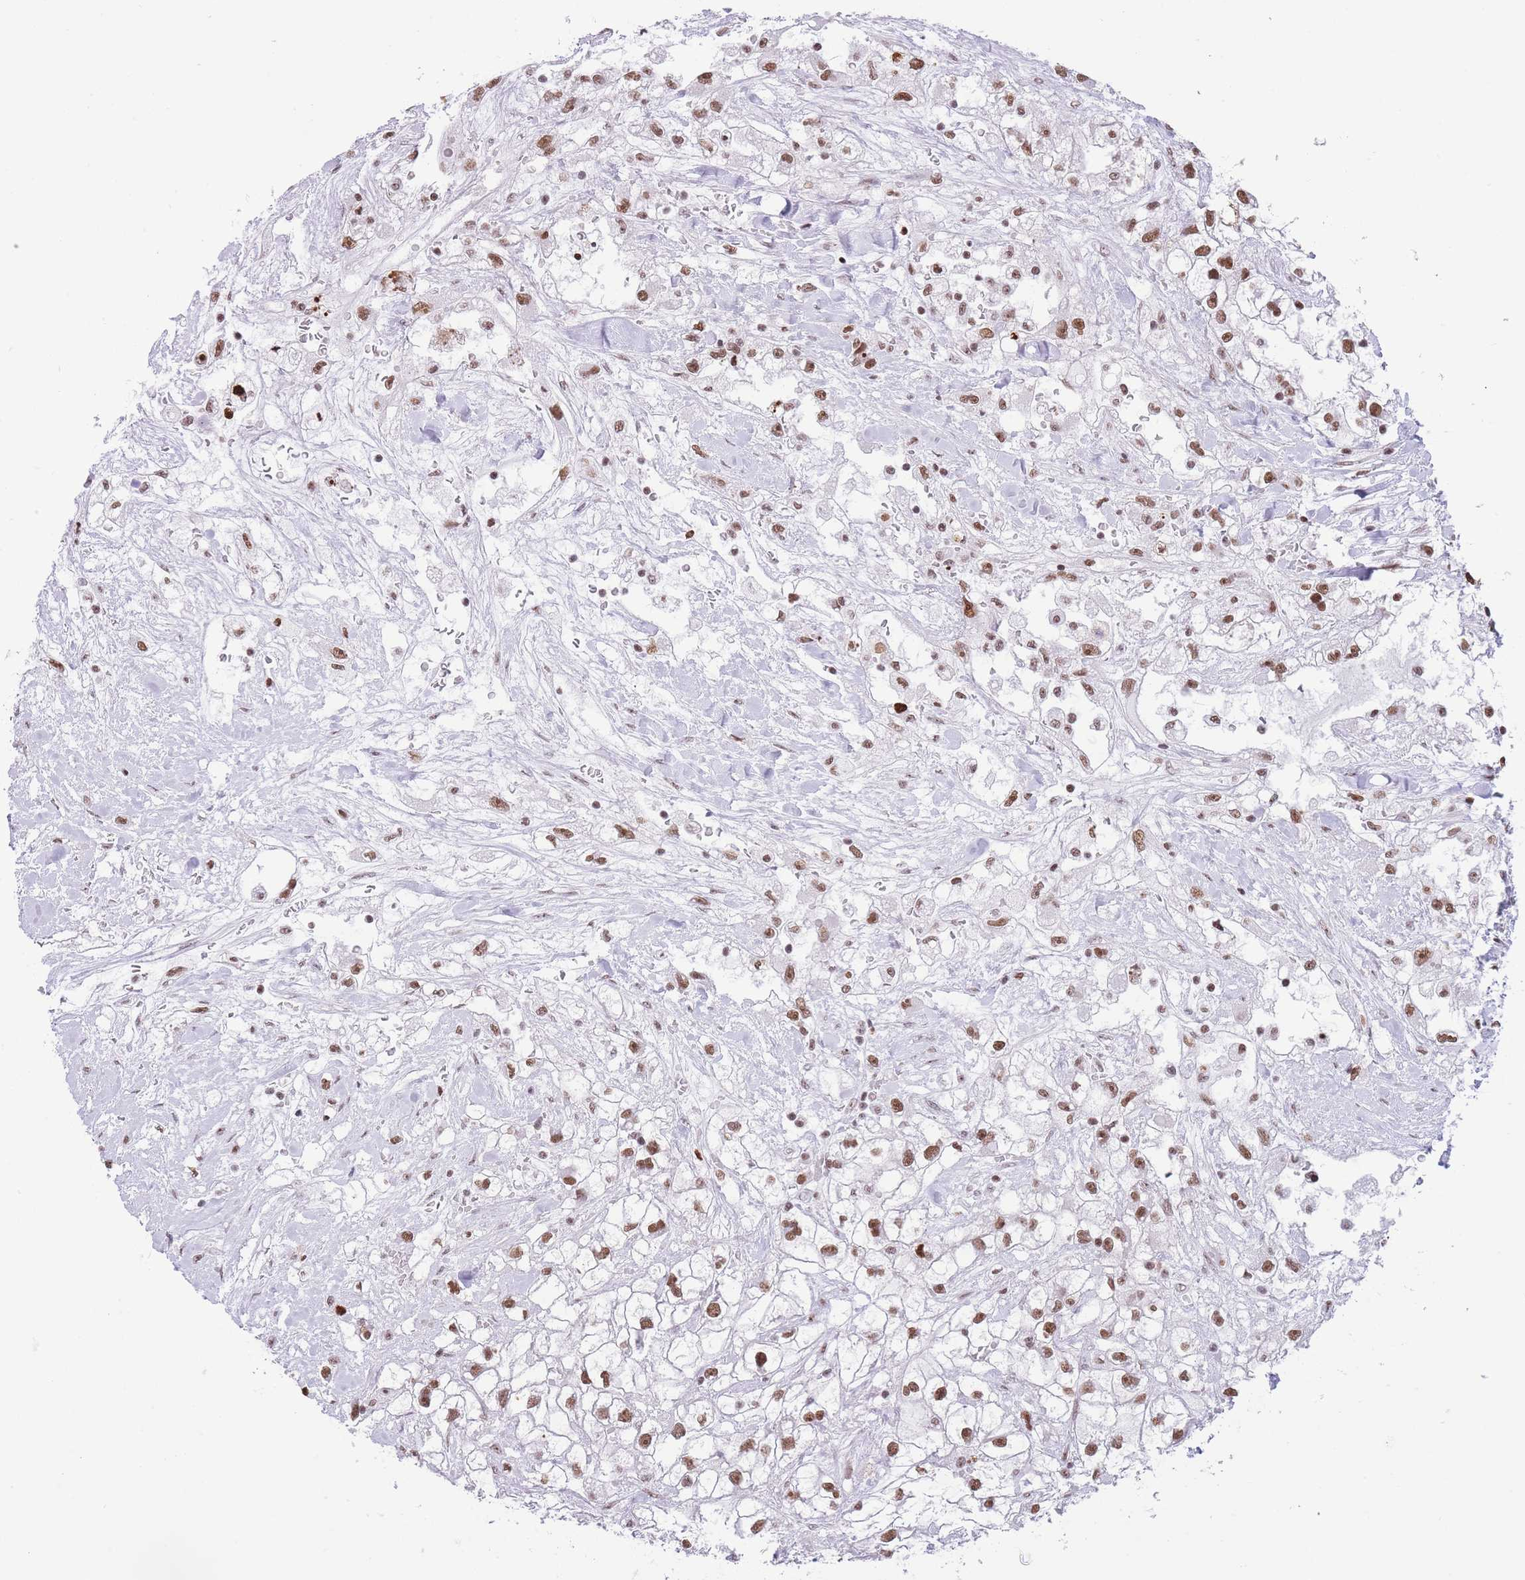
{"staining": {"intensity": "moderate", "quantity": ">75%", "location": "nuclear"}, "tissue": "renal cancer", "cell_type": "Tumor cells", "image_type": "cancer", "snomed": [{"axis": "morphology", "description": "Adenocarcinoma, NOS"}, {"axis": "topography", "description": "Kidney"}], "caption": "Human adenocarcinoma (renal) stained for a protein (brown) shows moderate nuclear positive expression in approximately >75% of tumor cells.", "gene": "EVC2", "patient": {"sex": "male", "age": 59}}